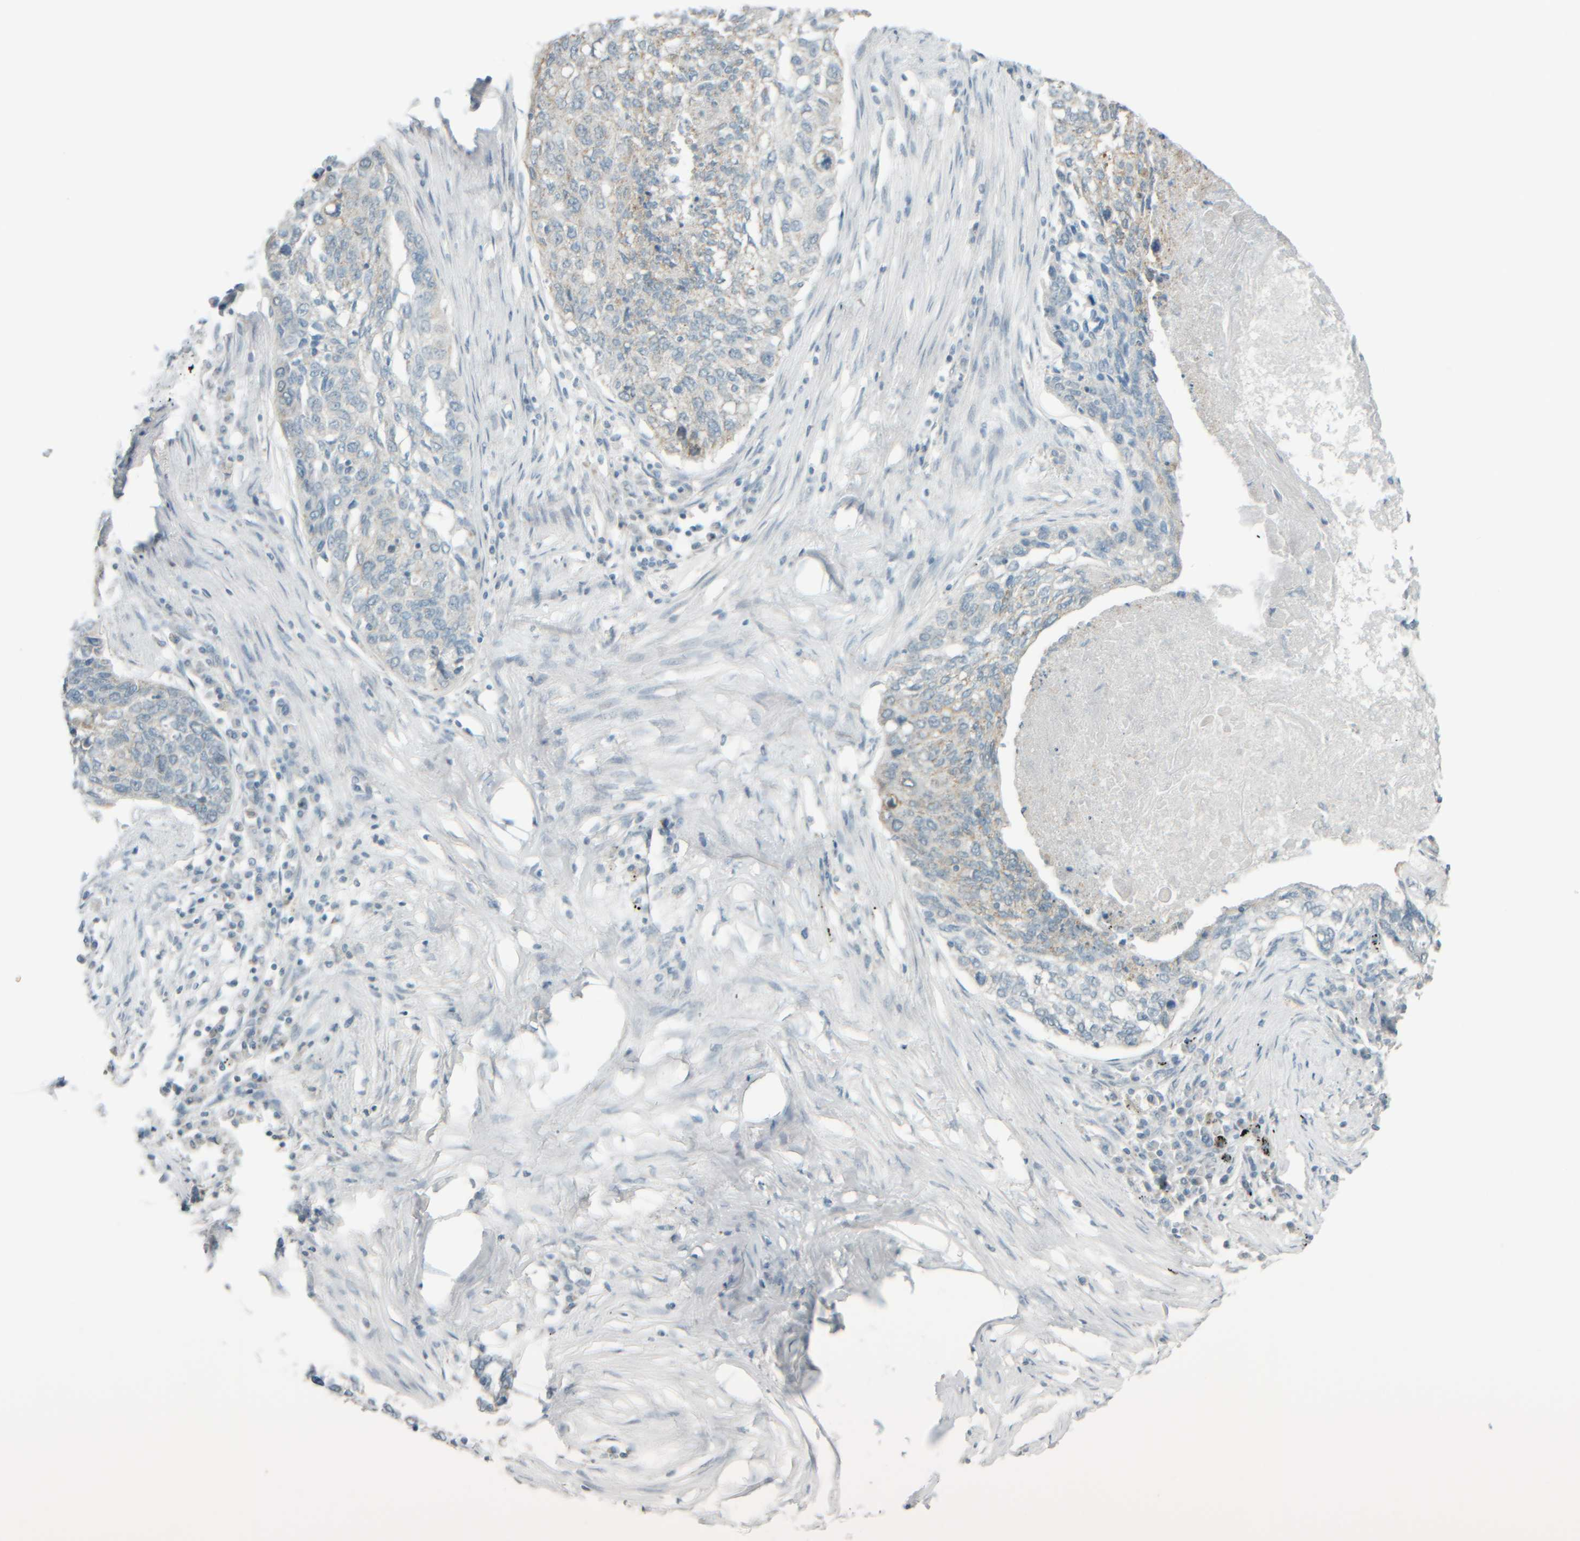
{"staining": {"intensity": "weak", "quantity": "<25%", "location": "cytoplasmic/membranous"}, "tissue": "lung cancer", "cell_type": "Tumor cells", "image_type": "cancer", "snomed": [{"axis": "morphology", "description": "Squamous cell carcinoma, NOS"}, {"axis": "topography", "description": "Lung"}], "caption": "Tumor cells are negative for brown protein staining in lung cancer.", "gene": "PTGES3L-AARSD1", "patient": {"sex": "female", "age": 63}}